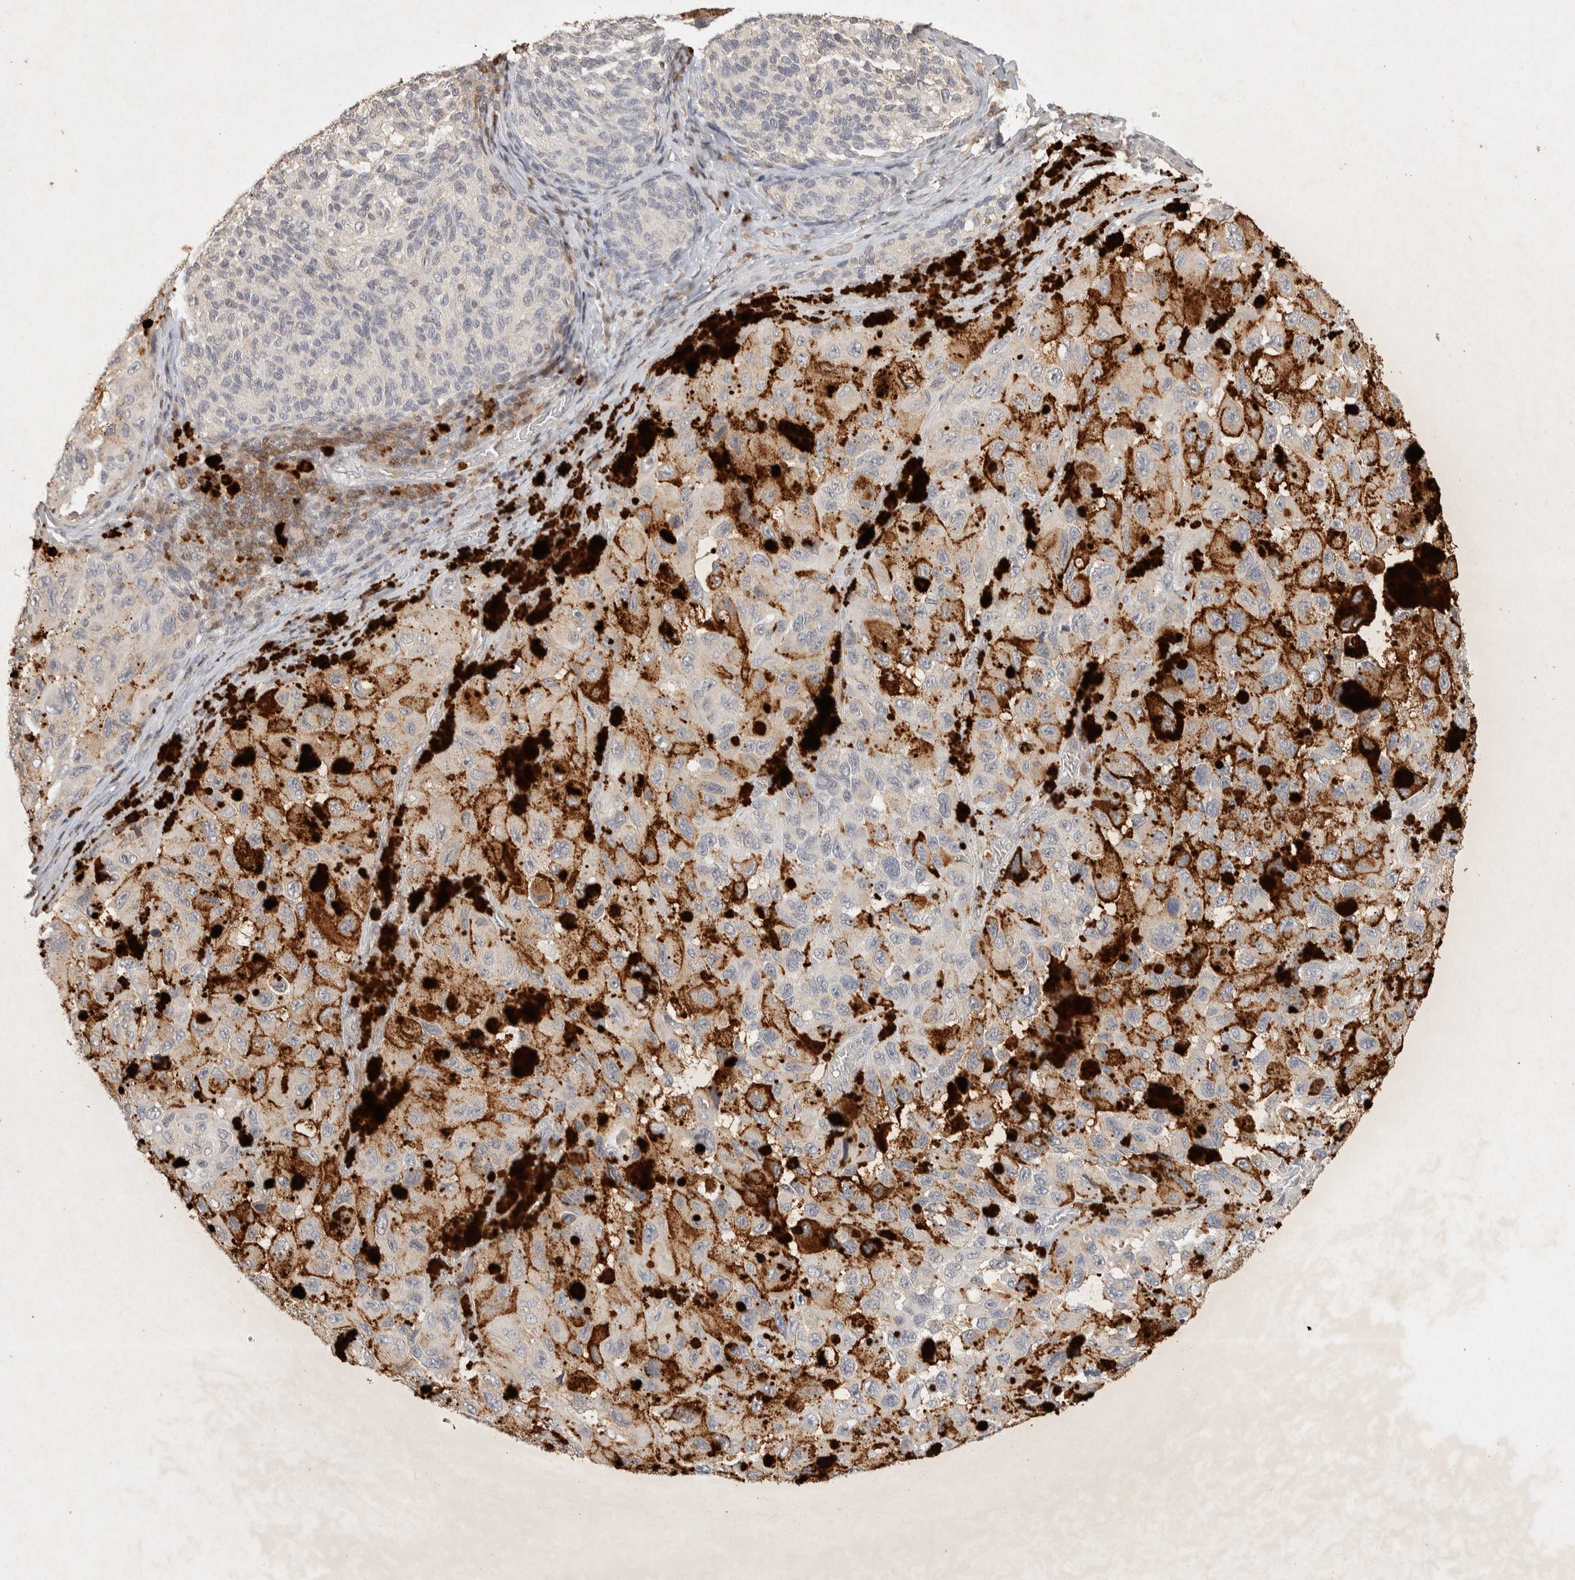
{"staining": {"intensity": "negative", "quantity": "none", "location": "none"}, "tissue": "melanoma", "cell_type": "Tumor cells", "image_type": "cancer", "snomed": [{"axis": "morphology", "description": "Malignant melanoma, NOS"}, {"axis": "topography", "description": "Skin"}], "caption": "Protein analysis of melanoma shows no significant positivity in tumor cells. The staining was performed using DAB to visualize the protein expression in brown, while the nuclei were stained in blue with hematoxylin (Magnification: 20x).", "gene": "RAC2", "patient": {"sex": "female", "age": 73}}